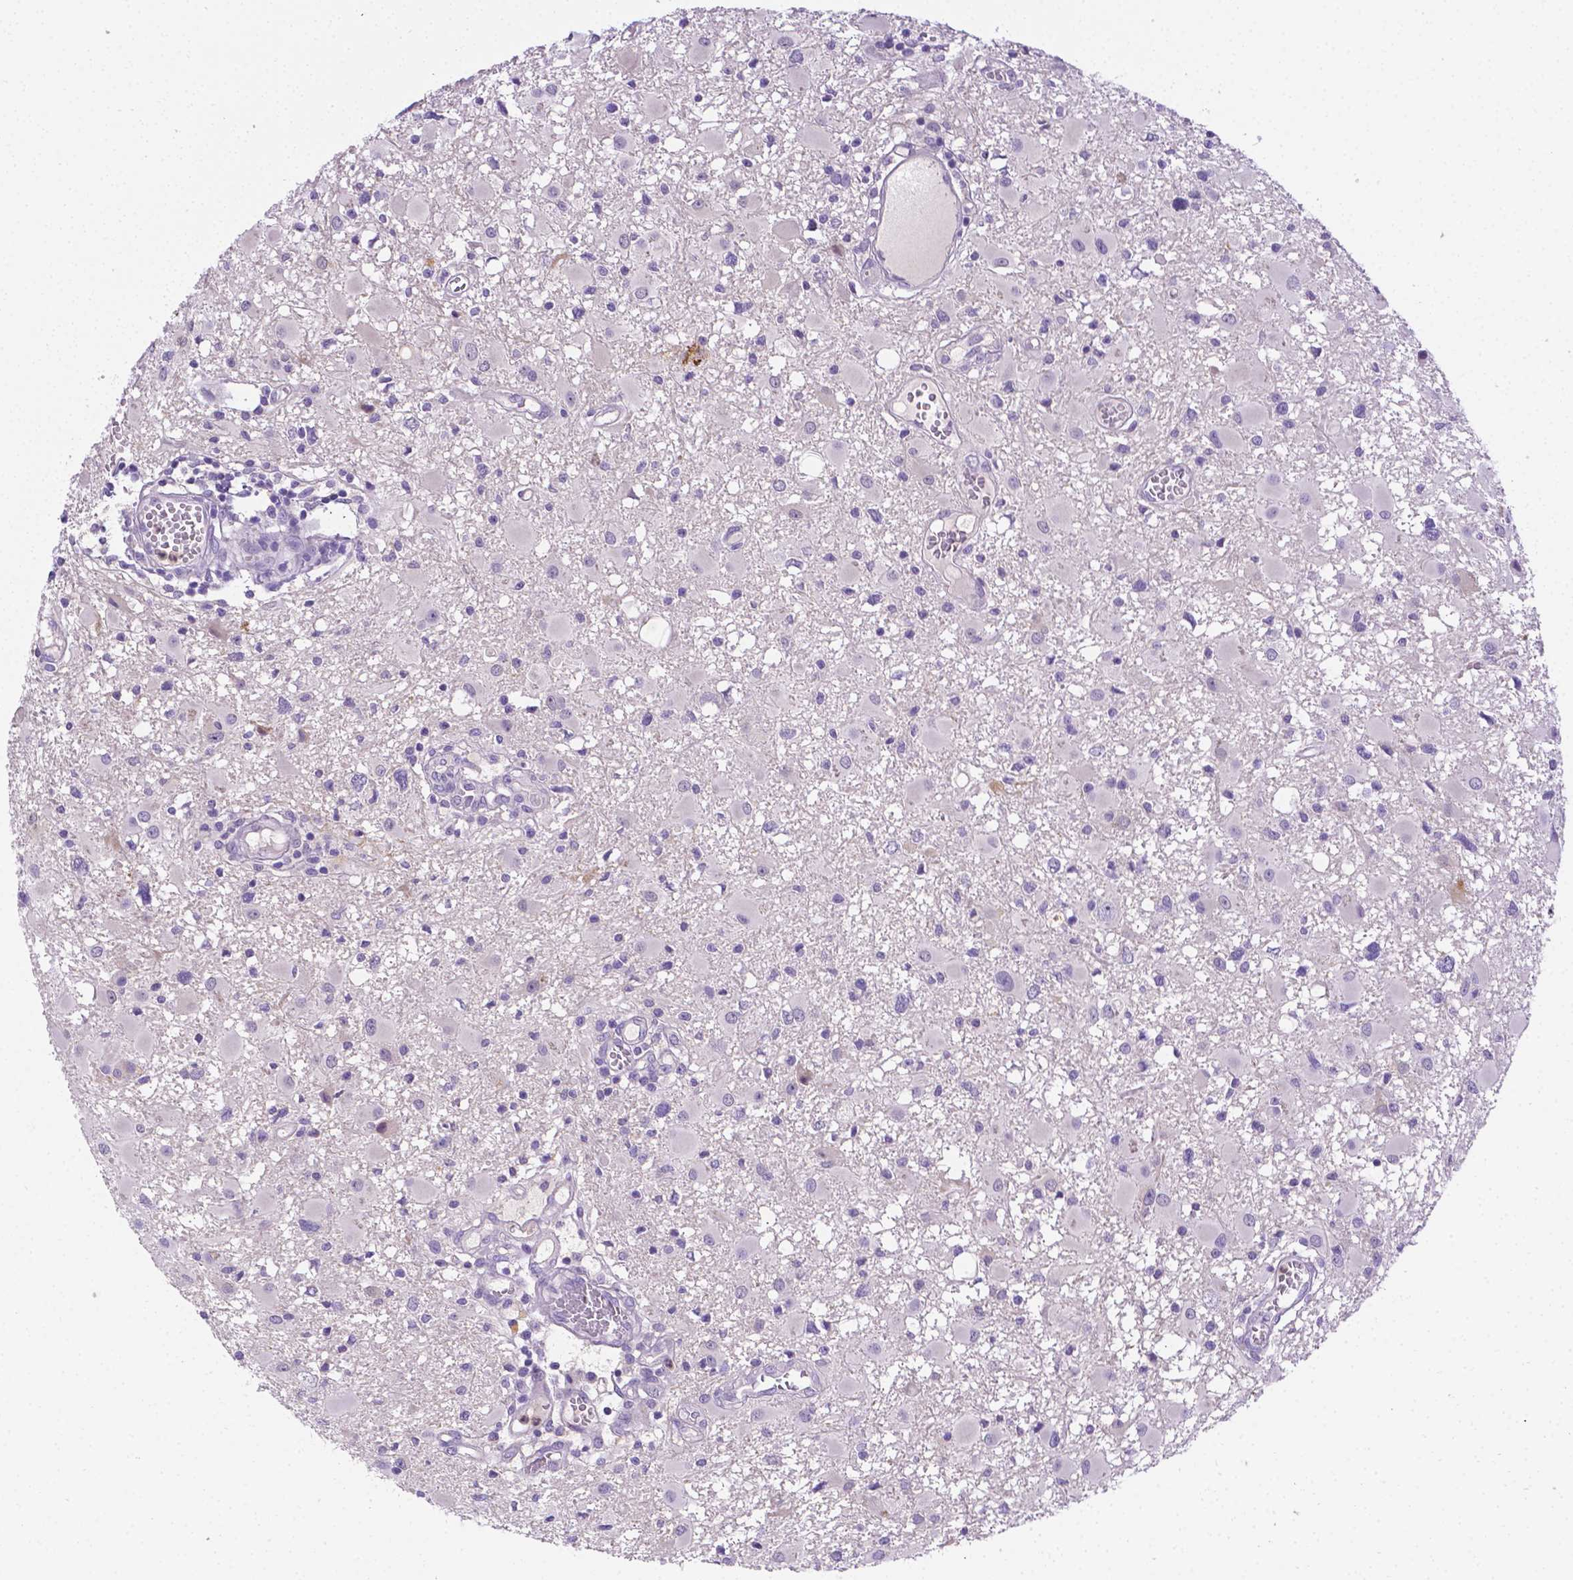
{"staining": {"intensity": "negative", "quantity": "none", "location": "none"}, "tissue": "glioma", "cell_type": "Tumor cells", "image_type": "cancer", "snomed": [{"axis": "morphology", "description": "Glioma, malignant, High grade"}, {"axis": "topography", "description": "Brain"}], "caption": "Photomicrograph shows no significant protein positivity in tumor cells of malignant high-grade glioma.", "gene": "NXPH2", "patient": {"sex": "male", "age": 54}}